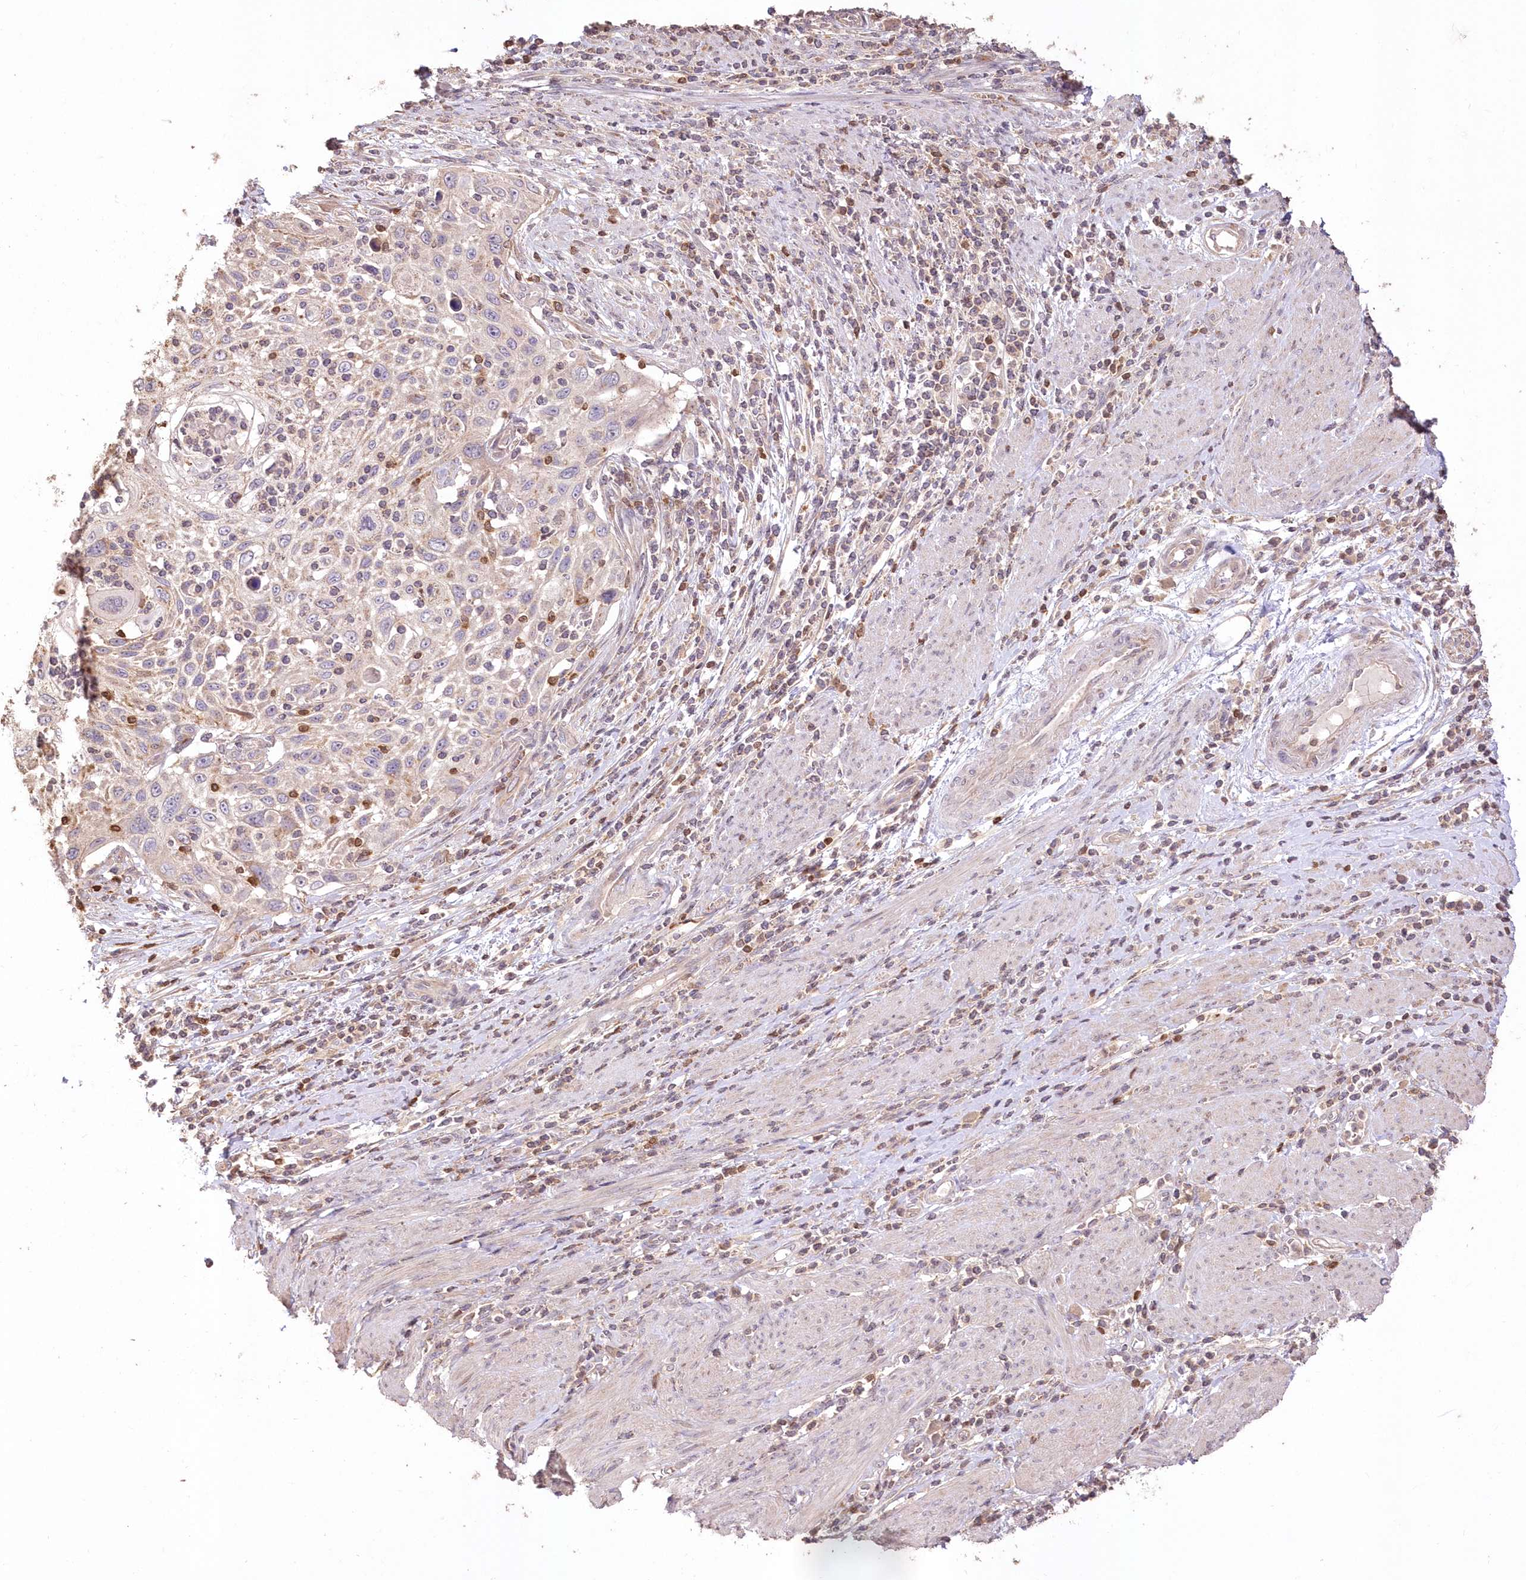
{"staining": {"intensity": "weak", "quantity": "<25%", "location": "cytoplasmic/membranous"}, "tissue": "cervical cancer", "cell_type": "Tumor cells", "image_type": "cancer", "snomed": [{"axis": "morphology", "description": "Squamous cell carcinoma, NOS"}, {"axis": "topography", "description": "Cervix"}], "caption": "IHC photomicrograph of human cervical cancer (squamous cell carcinoma) stained for a protein (brown), which shows no staining in tumor cells.", "gene": "STK17B", "patient": {"sex": "female", "age": 70}}